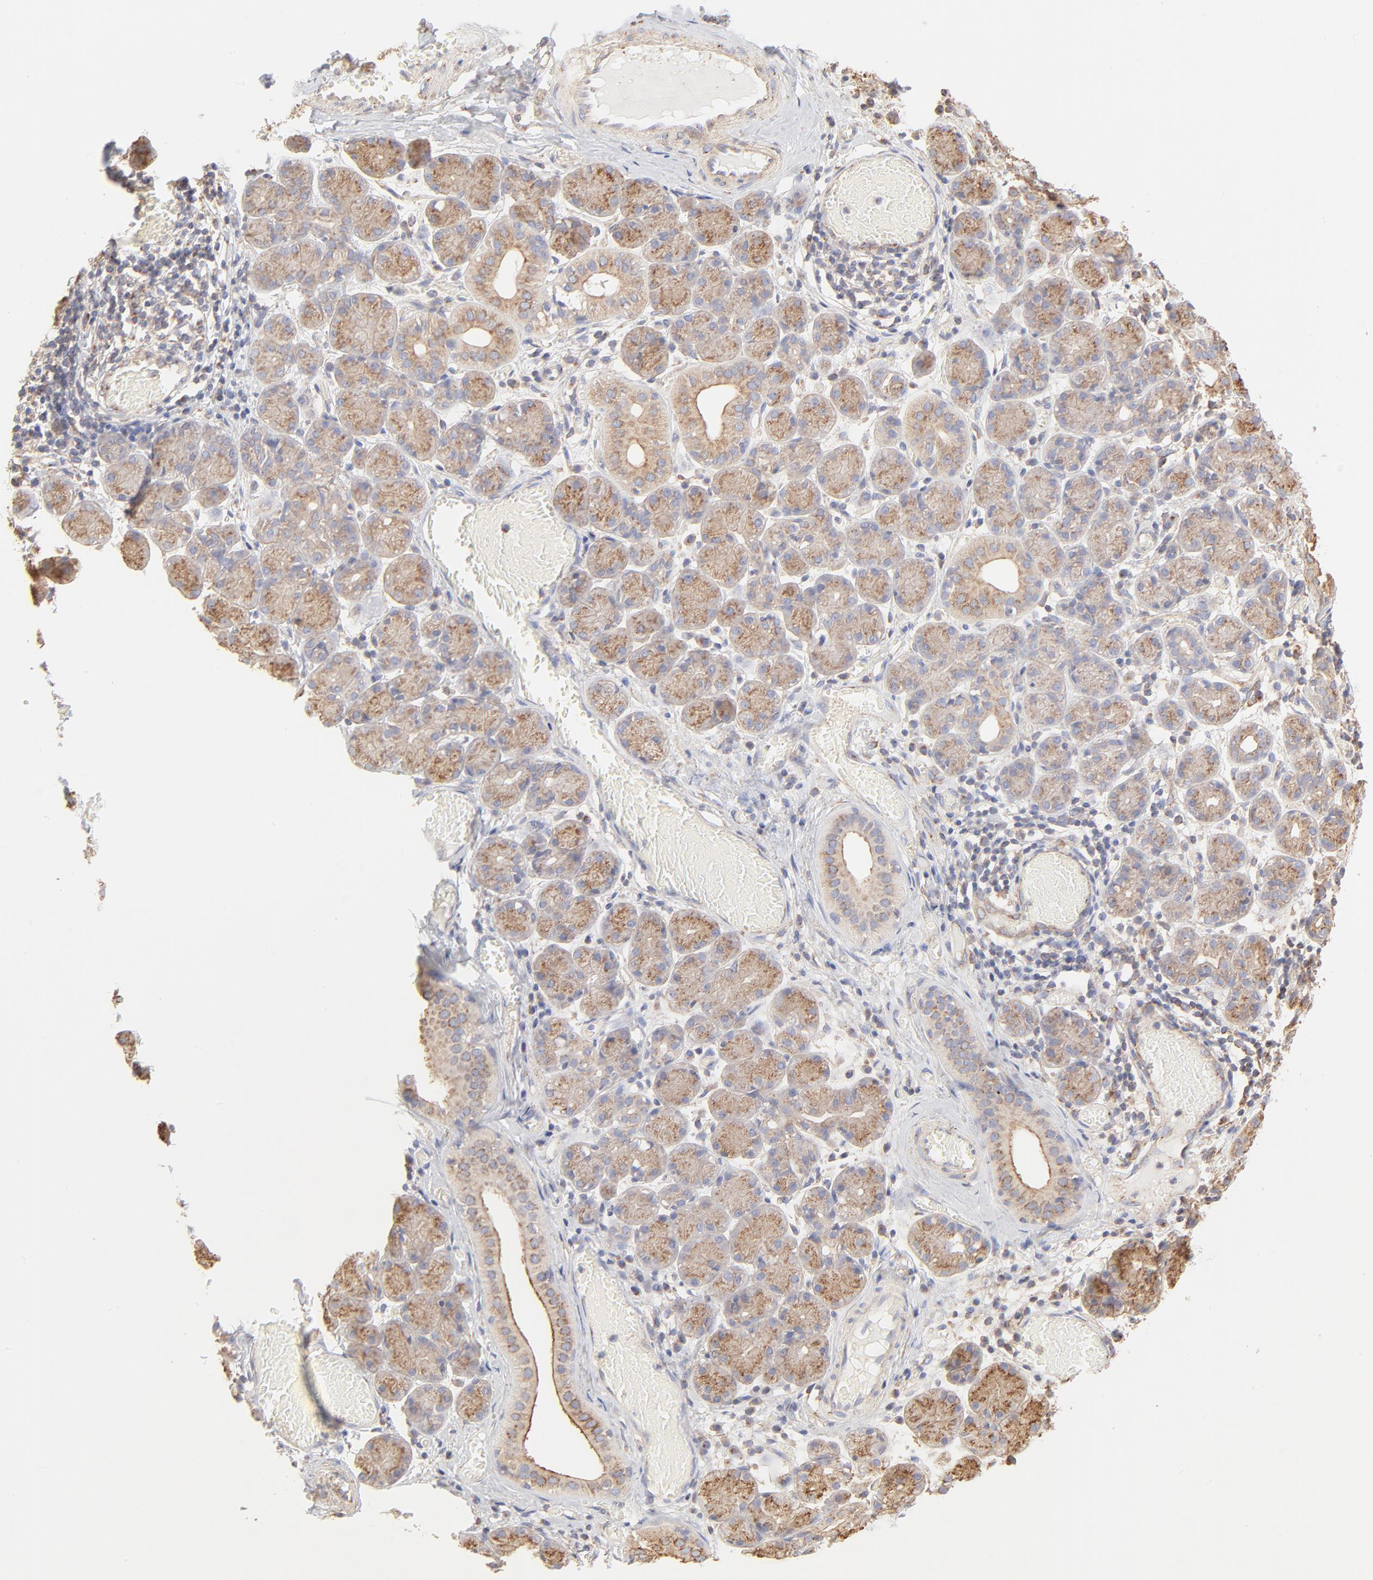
{"staining": {"intensity": "moderate", "quantity": ">75%", "location": "cytoplasmic/membranous"}, "tissue": "salivary gland", "cell_type": "Glandular cells", "image_type": "normal", "snomed": [{"axis": "morphology", "description": "Normal tissue, NOS"}, {"axis": "topography", "description": "Salivary gland"}], "caption": "Immunohistochemistry photomicrograph of normal salivary gland stained for a protein (brown), which displays medium levels of moderate cytoplasmic/membranous positivity in about >75% of glandular cells.", "gene": "CLTB", "patient": {"sex": "female", "age": 24}}